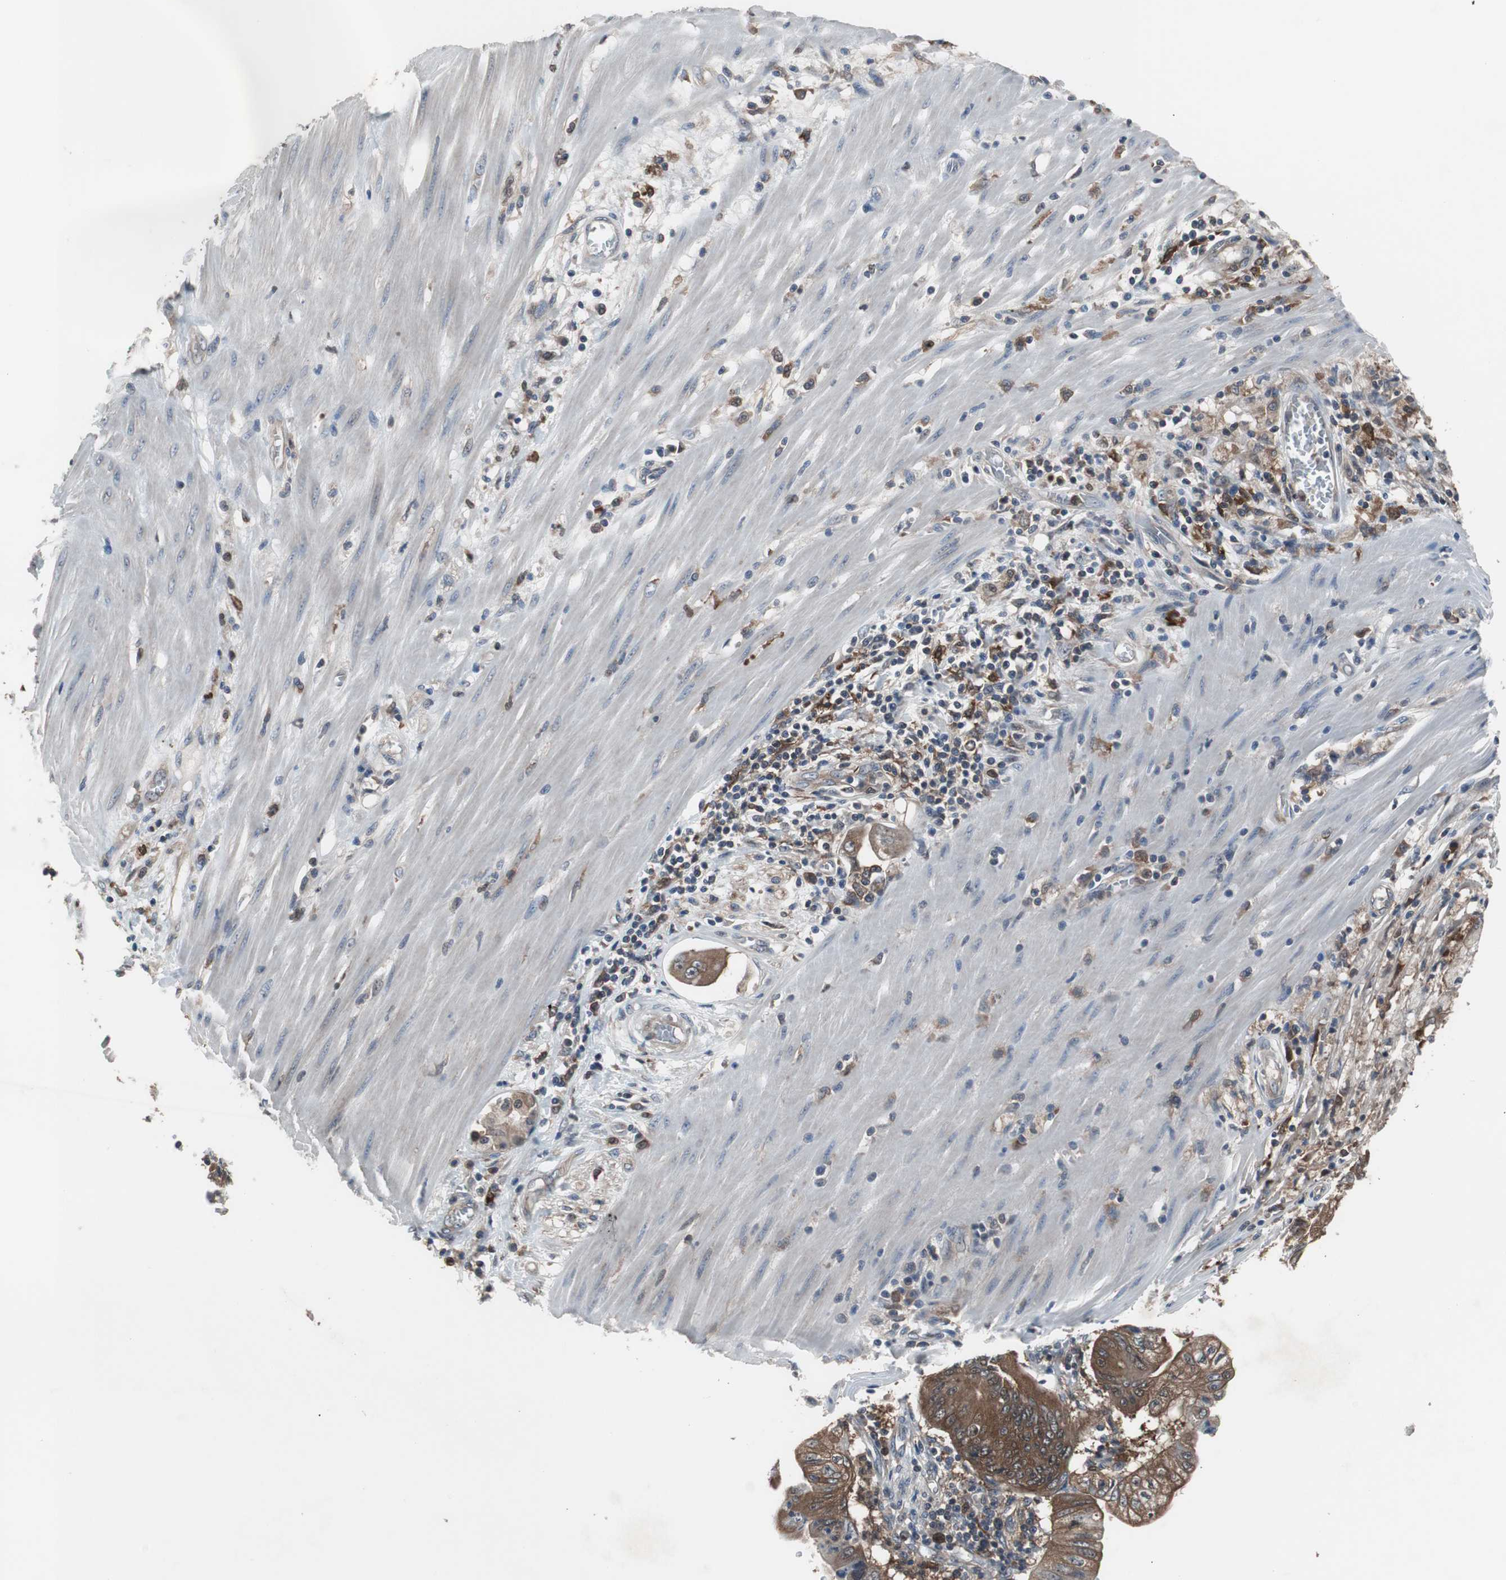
{"staining": {"intensity": "moderate", "quantity": ">75%", "location": "cytoplasmic/membranous"}, "tissue": "pancreatic cancer", "cell_type": "Tumor cells", "image_type": "cancer", "snomed": [{"axis": "morphology", "description": "Normal tissue, NOS"}, {"axis": "topography", "description": "Lymph node"}], "caption": "Pancreatic cancer stained with a protein marker exhibits moderate staining in tumor cells.", "gene": "PAK1", "patient": {"sex": "male", "age": 62}}